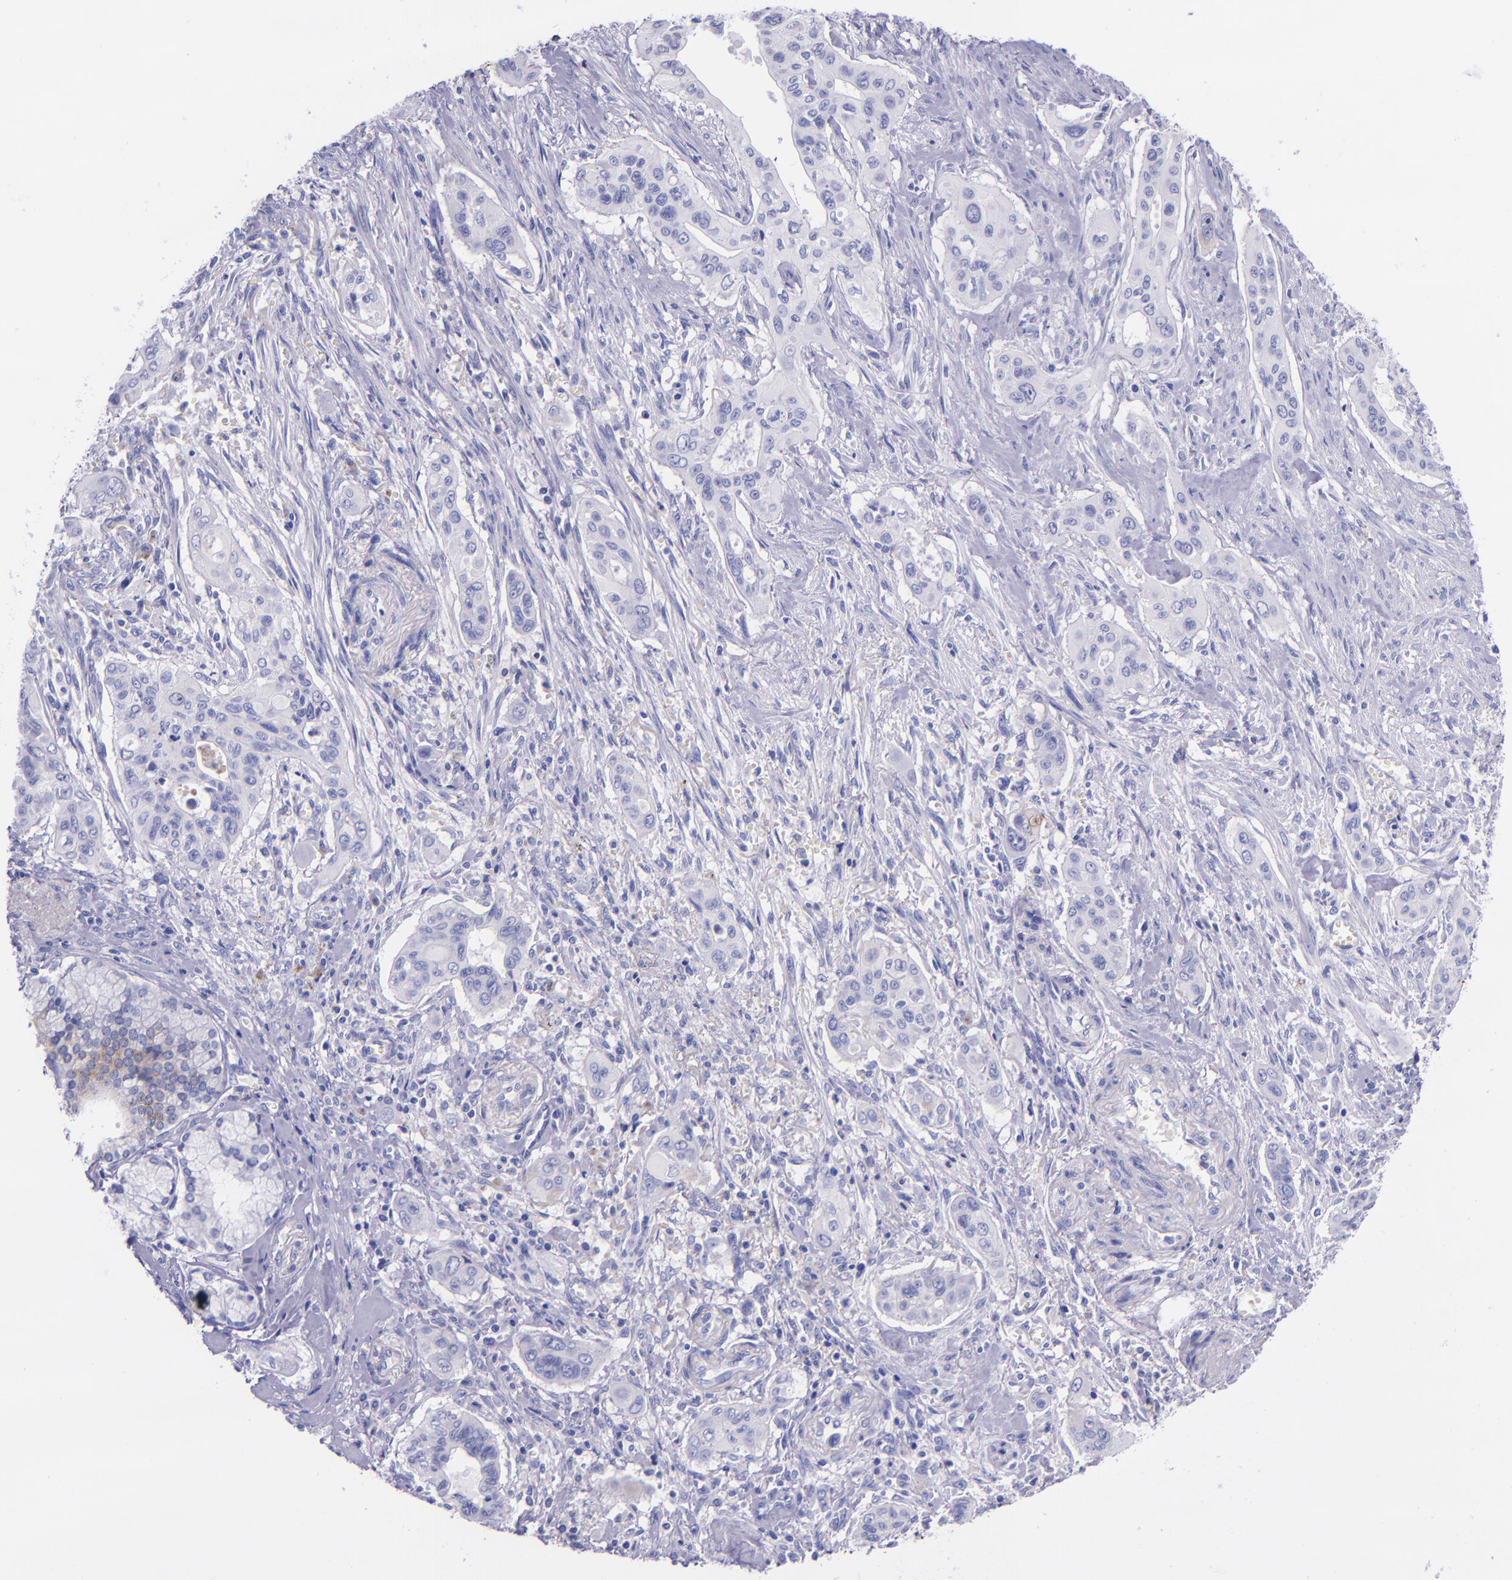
{"staining": {"intensity": "weak", "quantity": "<25%", "location": "cytoplasmic/membranous"}, "tissue": "pancreatic cancer", "cell_type": "Tumor cells", "image_type": "cancer", "snomed": [{"axis": "morphology", "description": "Adenocarcinoma, NOS"}, {"axis": "topography", "description": "Pancreas"}], "caption": "Immunohistochemistry (IHC) micrograph of human pancreatic cancer stained for a protein (brown), which reveals no positivity in tumor cells.", "gene": "SLPI", "patient": {"sex": "male", "age": 77}}